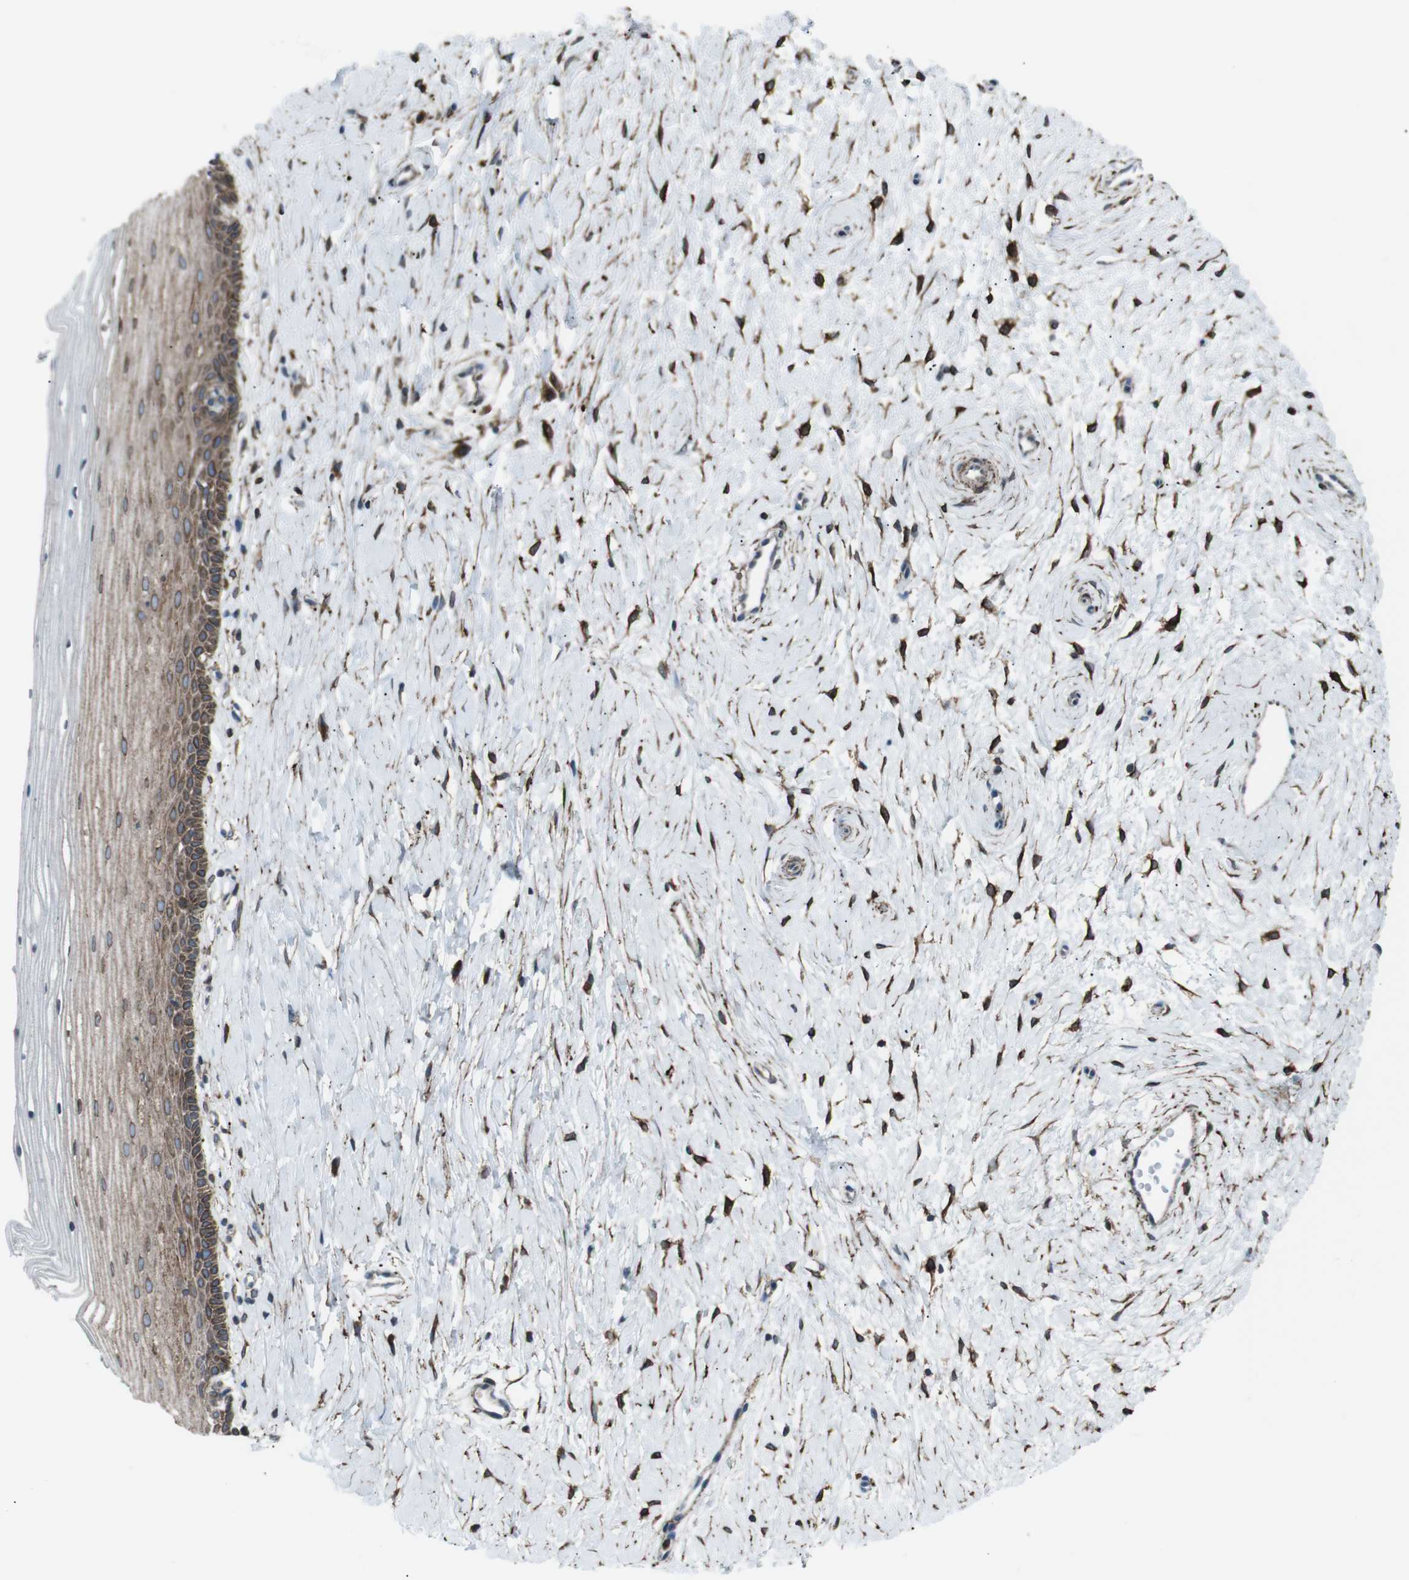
{"staining": {"intensity": "moderate", "quantity": "25%-75%", "location": "cytoplasmic/membranous"}, "tissue": "cervix", "cell_type": "Glandular cells", "image_type": "normal", "snomed": [{"axis": "morphology", "description": "Normal tissue, NOS"}, {"axis": "topography", "description": "Cervix"}], "caption": "Brown immunohistochemical staining in unremarkable human cervix reveals moderate cytoplasmic/membranous staining in about 25%-75% of glandular cells. (brown staining indicates protein expression, while blue staining denotes nuclei).", "gene": "LNPK", "patient": {"sex": "female", "age": 39}}